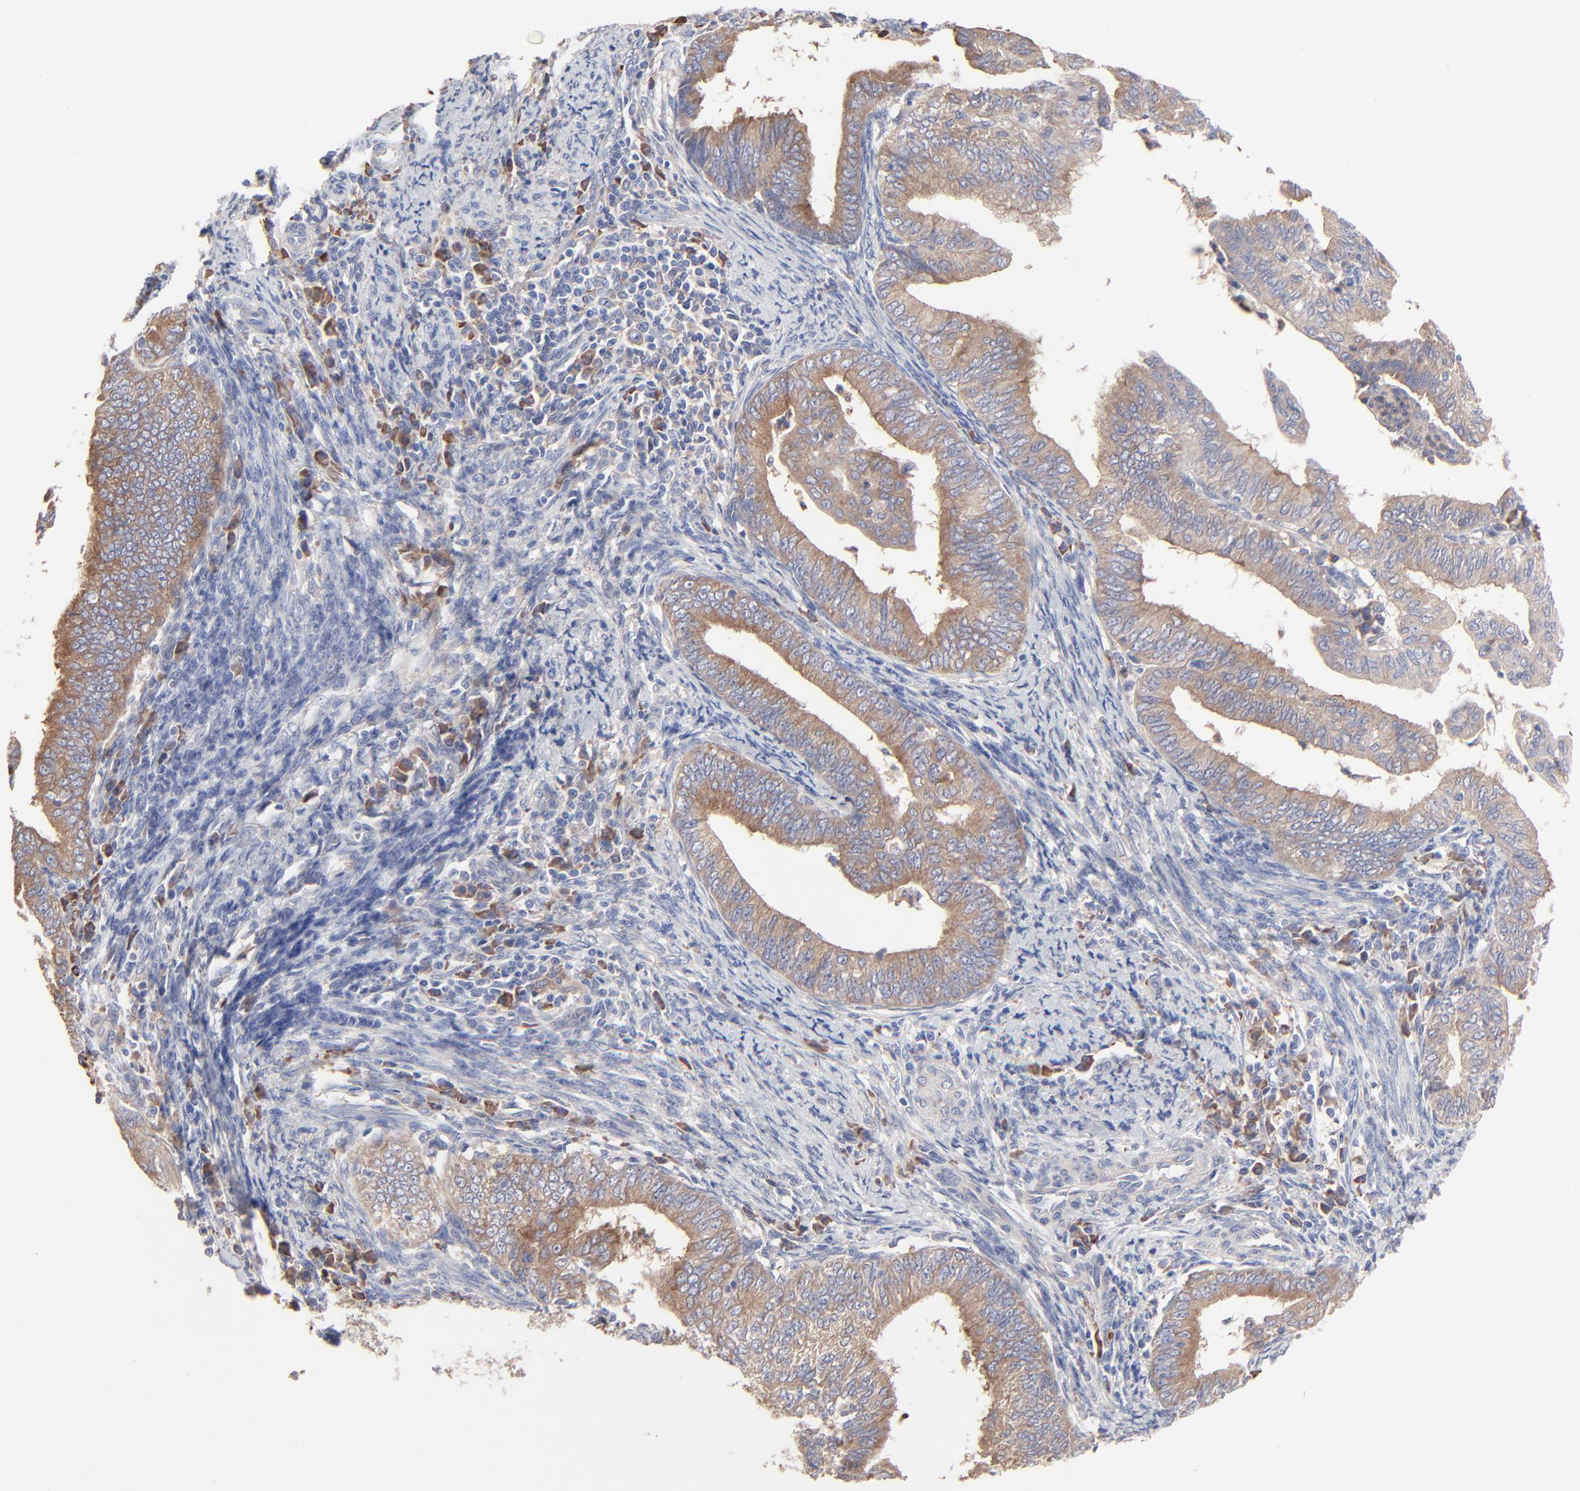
{"staining": {"intensity": "moderate", "quantity": ">75%", "location": "cytoplasmic/membranous"}, "tissue": "endometrial cancer", "cell_type": "Tumor cells", "image_type": "cancer", "snomed": [{"axis": "morphology", "description": "Adenocarcinoma, NOS"}, {"axis": "topography", "description": "Endometrium"}], "caption": "Immunohistochemistry (IHC) image of neoplastic tissue: human endometrial cancer (adenocarcinoma) stained using IHC demonstrates medium levels of moderate protein expression localized specifically in the cytoplasmic/membranous of tumor cells, appearing as a cytoplasmic/membranous brown color.", "gene": "PPFIBP2", "patient": {"sex": "female", "age": 66}}